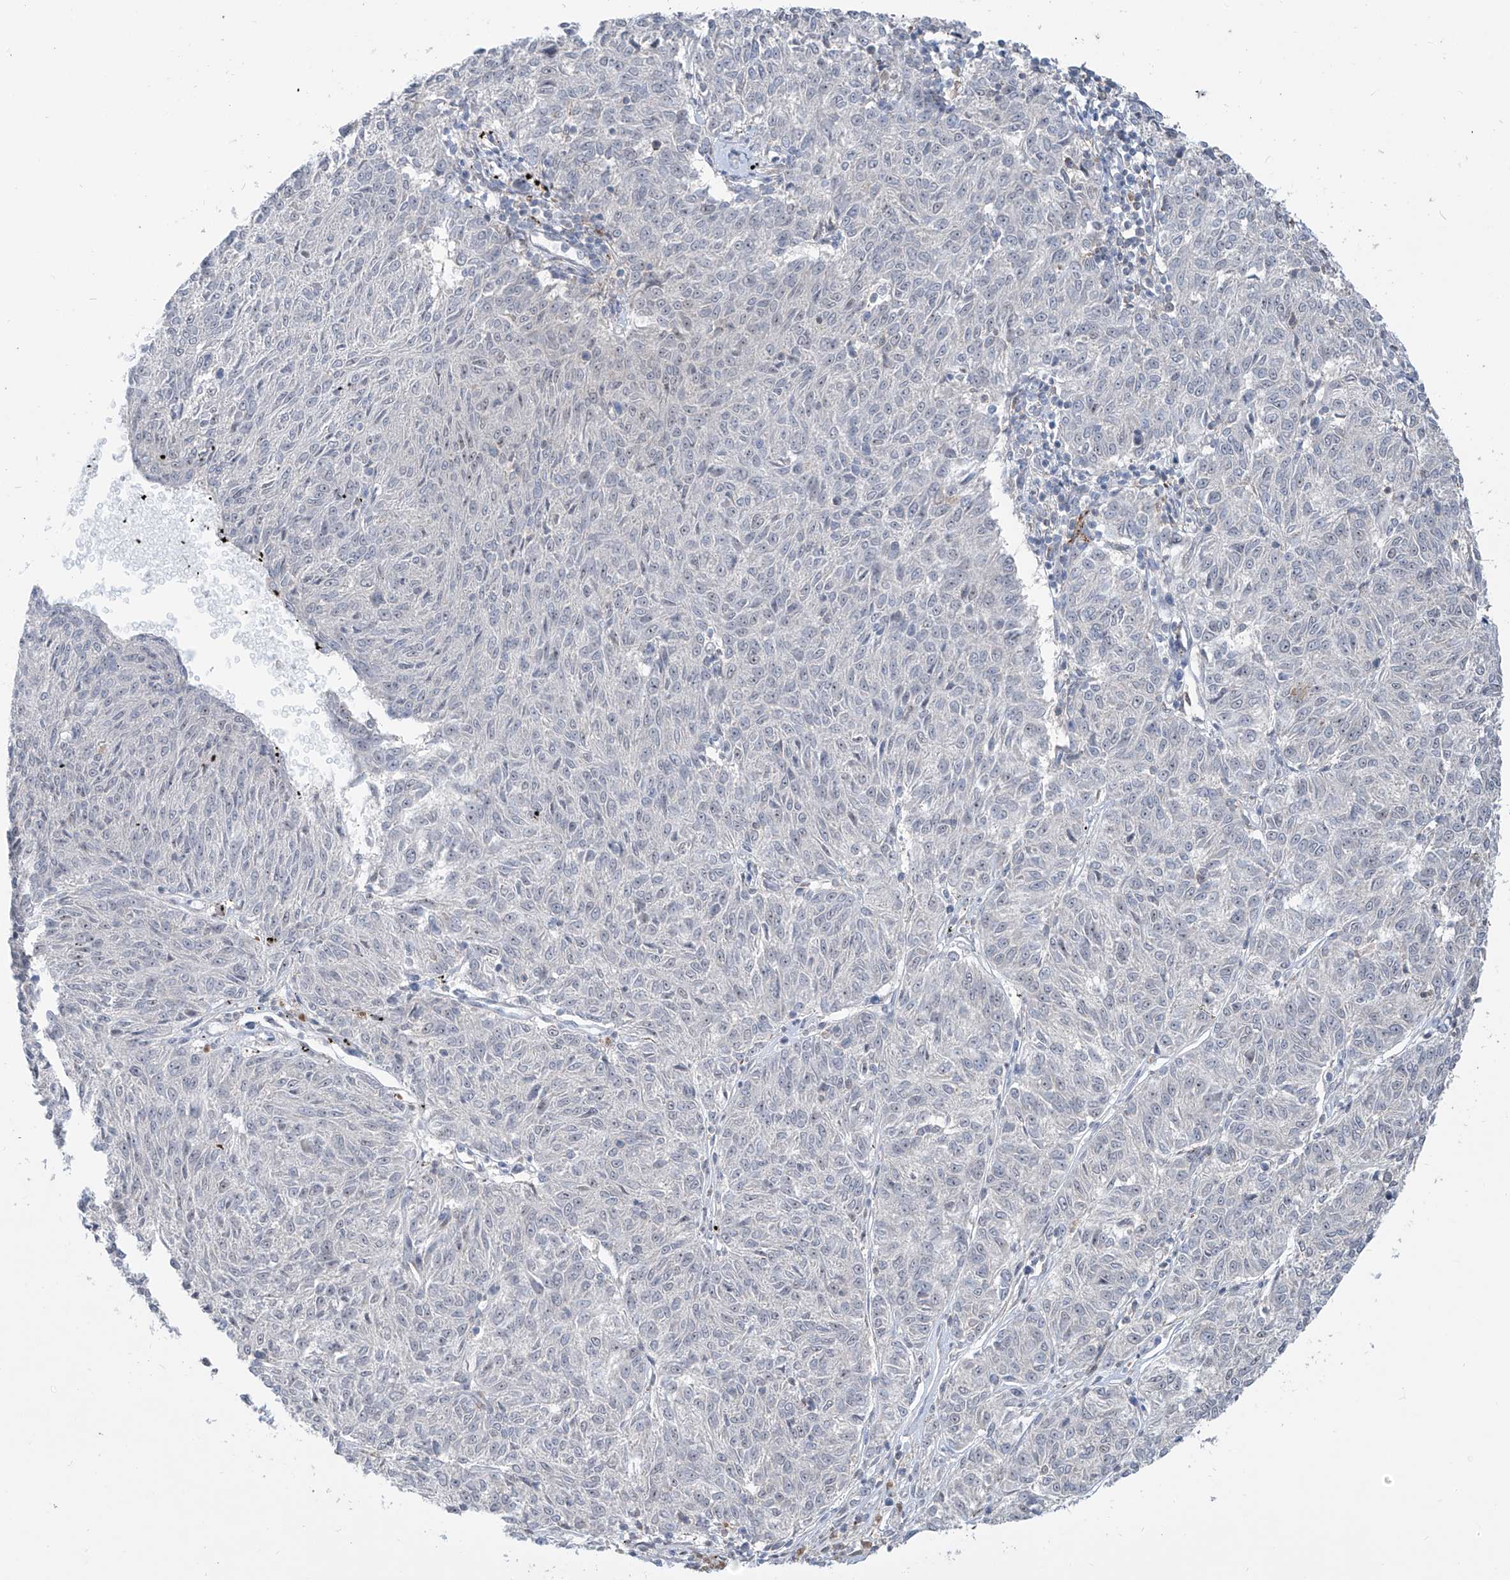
{"staining": {"intensity": "negative", "quantity": "none", "location": "none"}, "tissue": "melanoma", "cell_type": "Tumor cells", "image_type": "cancer", "snomed": [{"axis": "morphology", "description": "Malignant melanoma, NOS"}, {"axis": "topography", "description": "Skin"}], "caption": "Immunohistochemistry (IHC) of human melanoma reveals no expression in tumor cells.", "gene": "ZBTB48", "patient": {"sex": "female", "age": 72}}